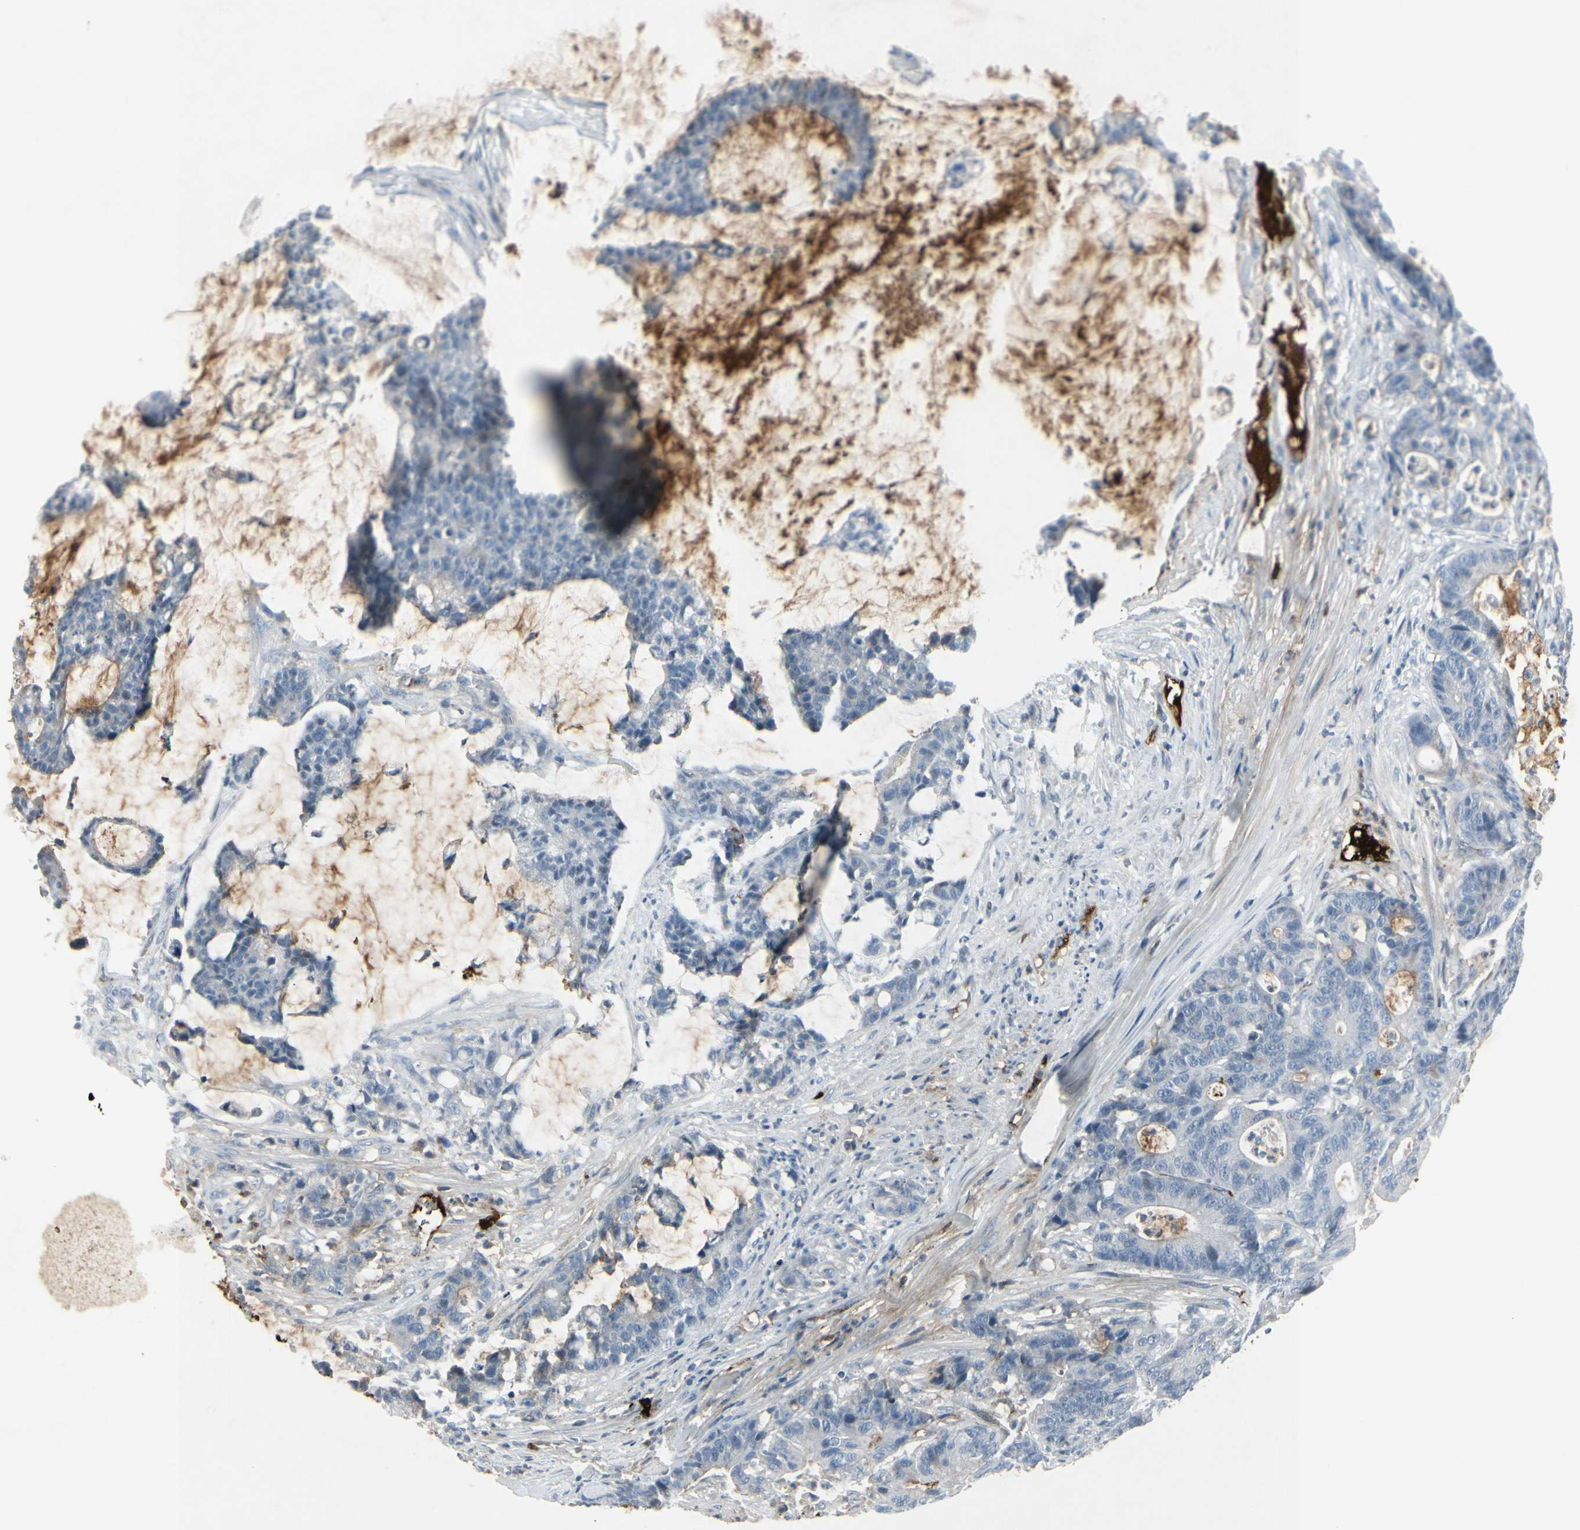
{"staining": {"intensity": "negative", "quantity": "none", "location": "none"}, "tissue": "colorectal cancer", "cell_type": "Tumor cells", "image_type": "cancer", "snomed": [{"axis": "morphology", "description": "Adenocarcinoma, NOS"}, {"axis": "topography", "description": "Colon"}], "caption": "Photomicrograph shows no protein staining in tumor cells of colorectal cancer (adenocarcinoma) tissue.", "gene": "IGHM", "patient": {"sex": "female", "age": 84}}